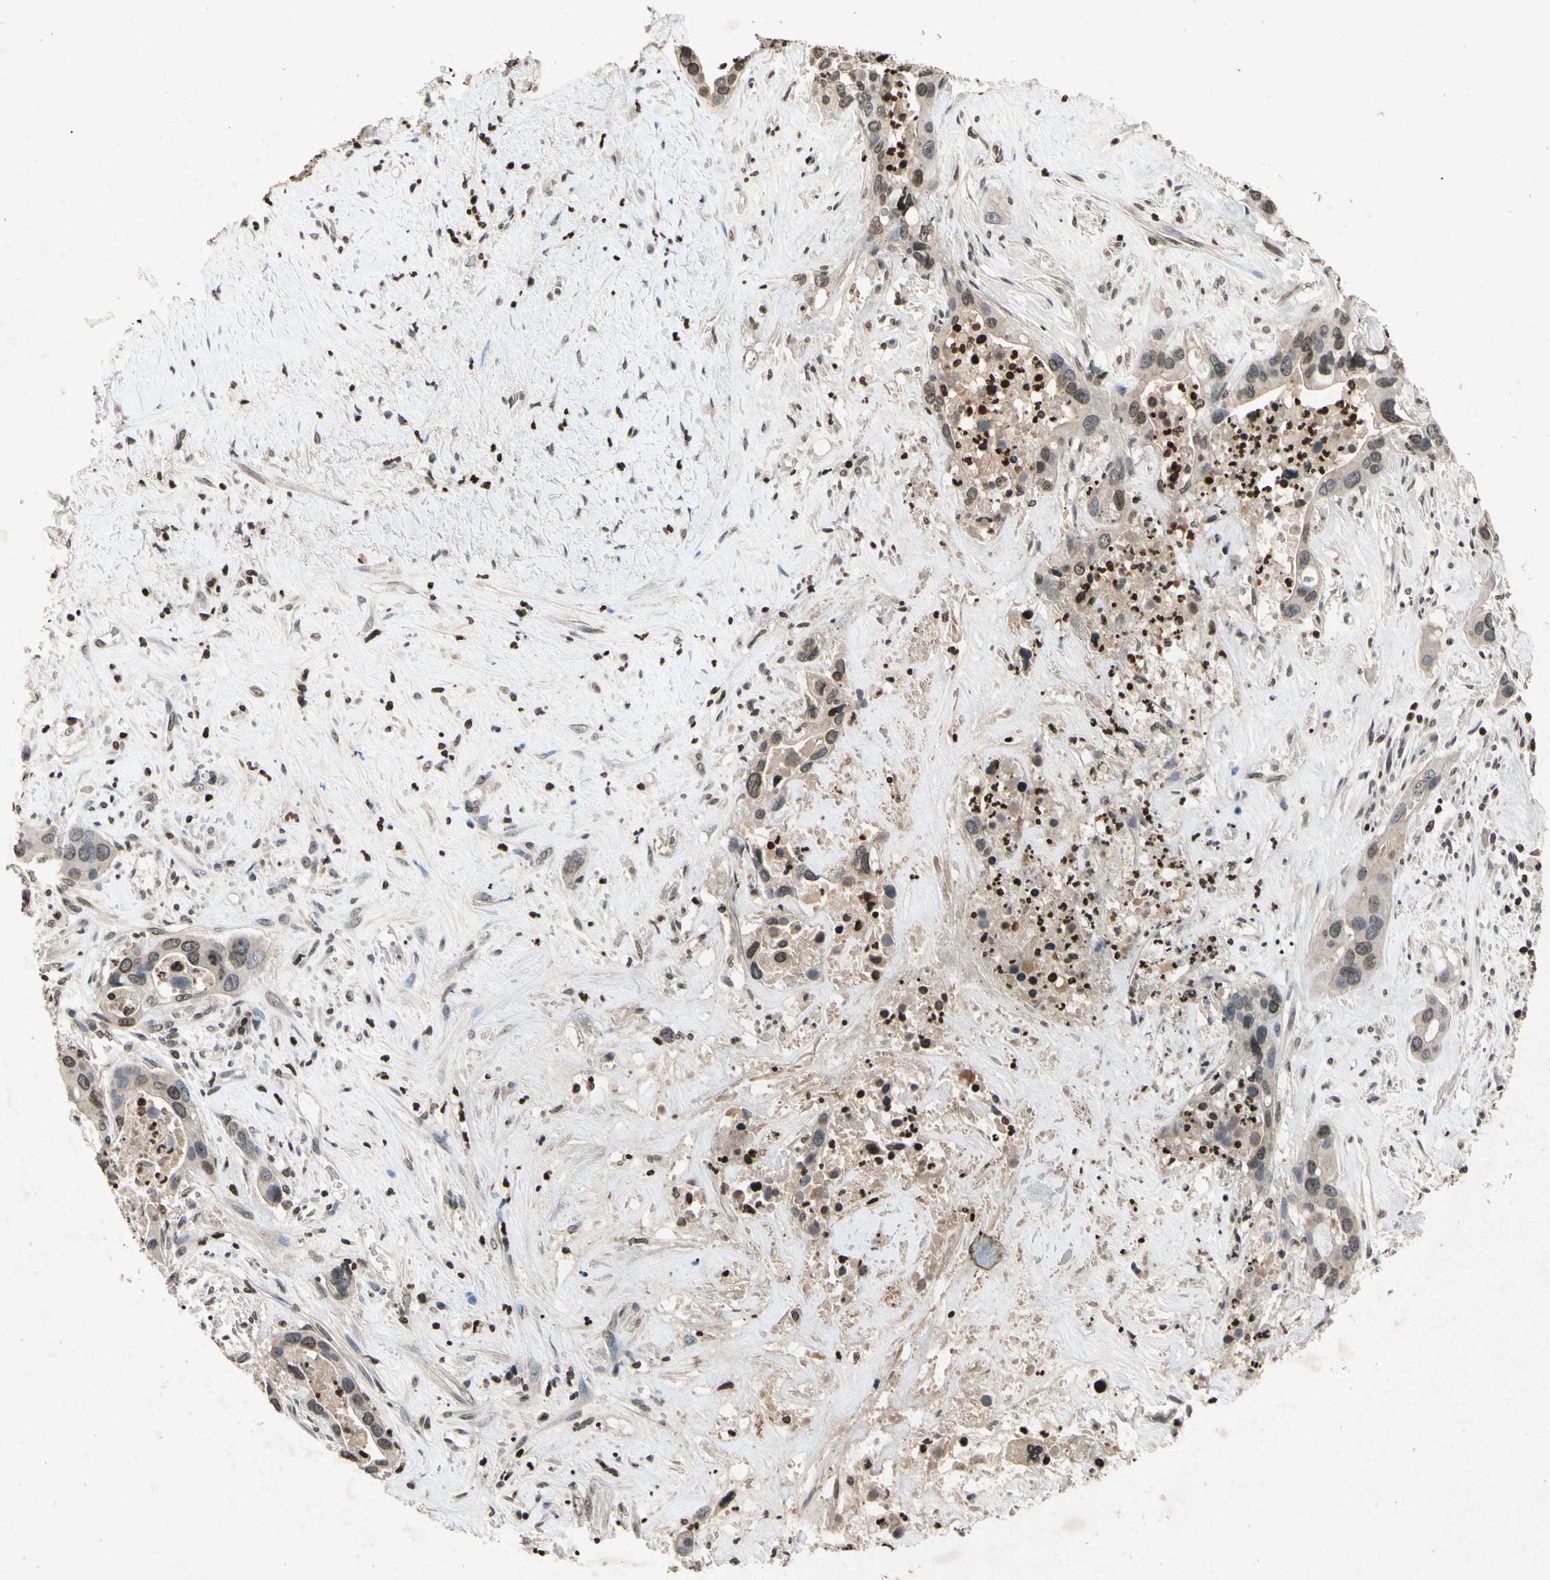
{"staining": {"intensity": "moderate", "quantity": "25%-75%", "location": "nuclear"}, "tissue": "liver cancer", "cell_type": "Tumor cells", "image_type": "cancer", "snomed": [{"axis": "morphology", "description": "Cholangiocarcinoma"}, {"axis": "topography", "description": "Liver"}], "caption": "Protein expression analysis of human liver cancer reveals moderate nuclear staining in approximately 25%-75% of tumor cells.", "gene": "HOXB3", "patient": {"sex": "female", "age": 65}}